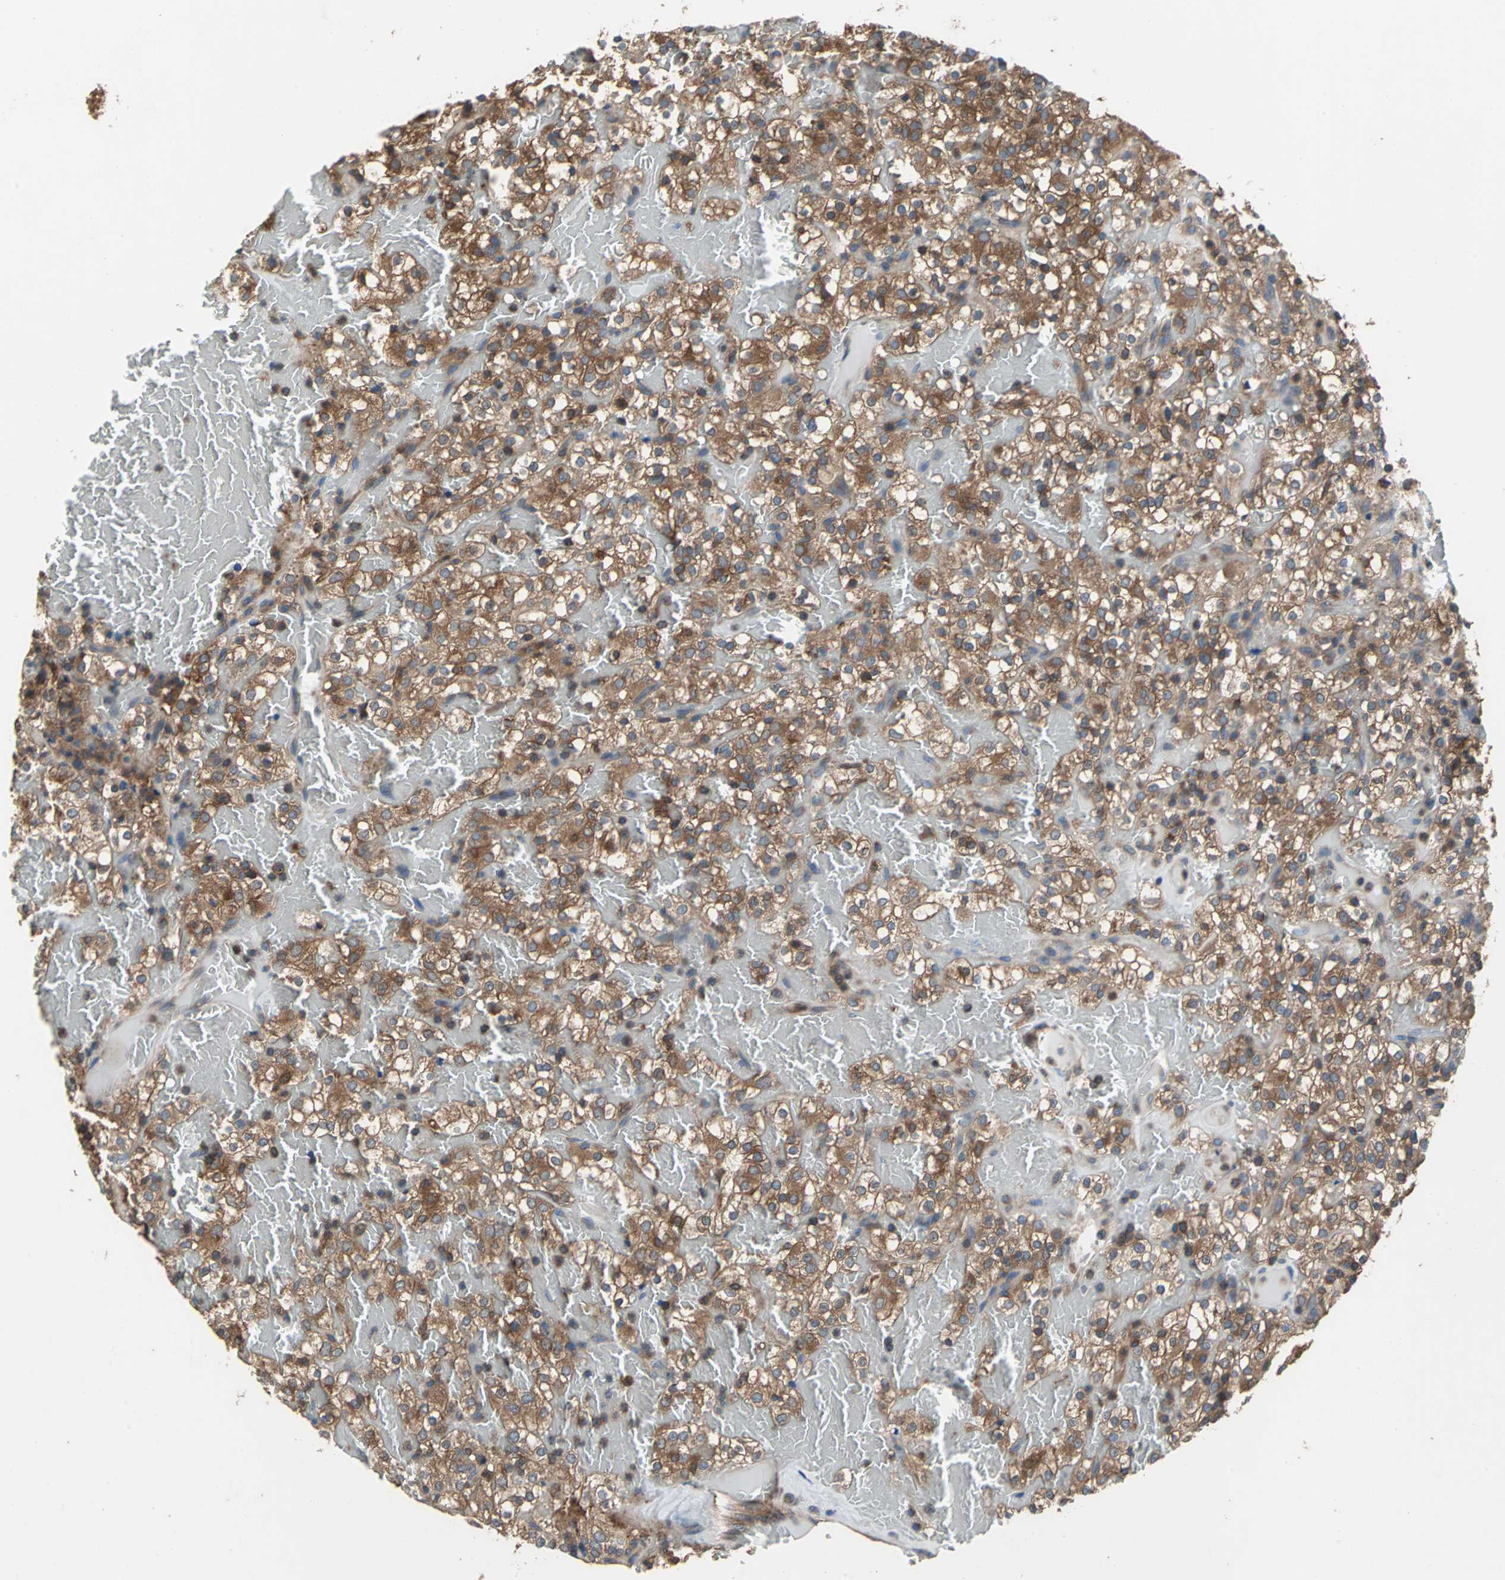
{"staining": {"intensity": "strong", "quantity": ">75%", "location": "cytoplasmic/membranous"}, "tissue": "renal cancer", "cell_type": "Tumor cells", "image_type": "cancer", "snomed": [{"axis": "morphology", "description": "Normal tissue, NOS"}, {"axis": "morphology", "description": "Adenocarcinoma, NOS"}, {"axis": "topography", "description": "Kidney"}], "caption": "Renal cancer stained with a brown dye reveals strong cytoplasmic/membranous positive expression in approximately >75% of tumor cells.", "gene": "CAPN1", "patient": {"sex": "female", "age": 72}}